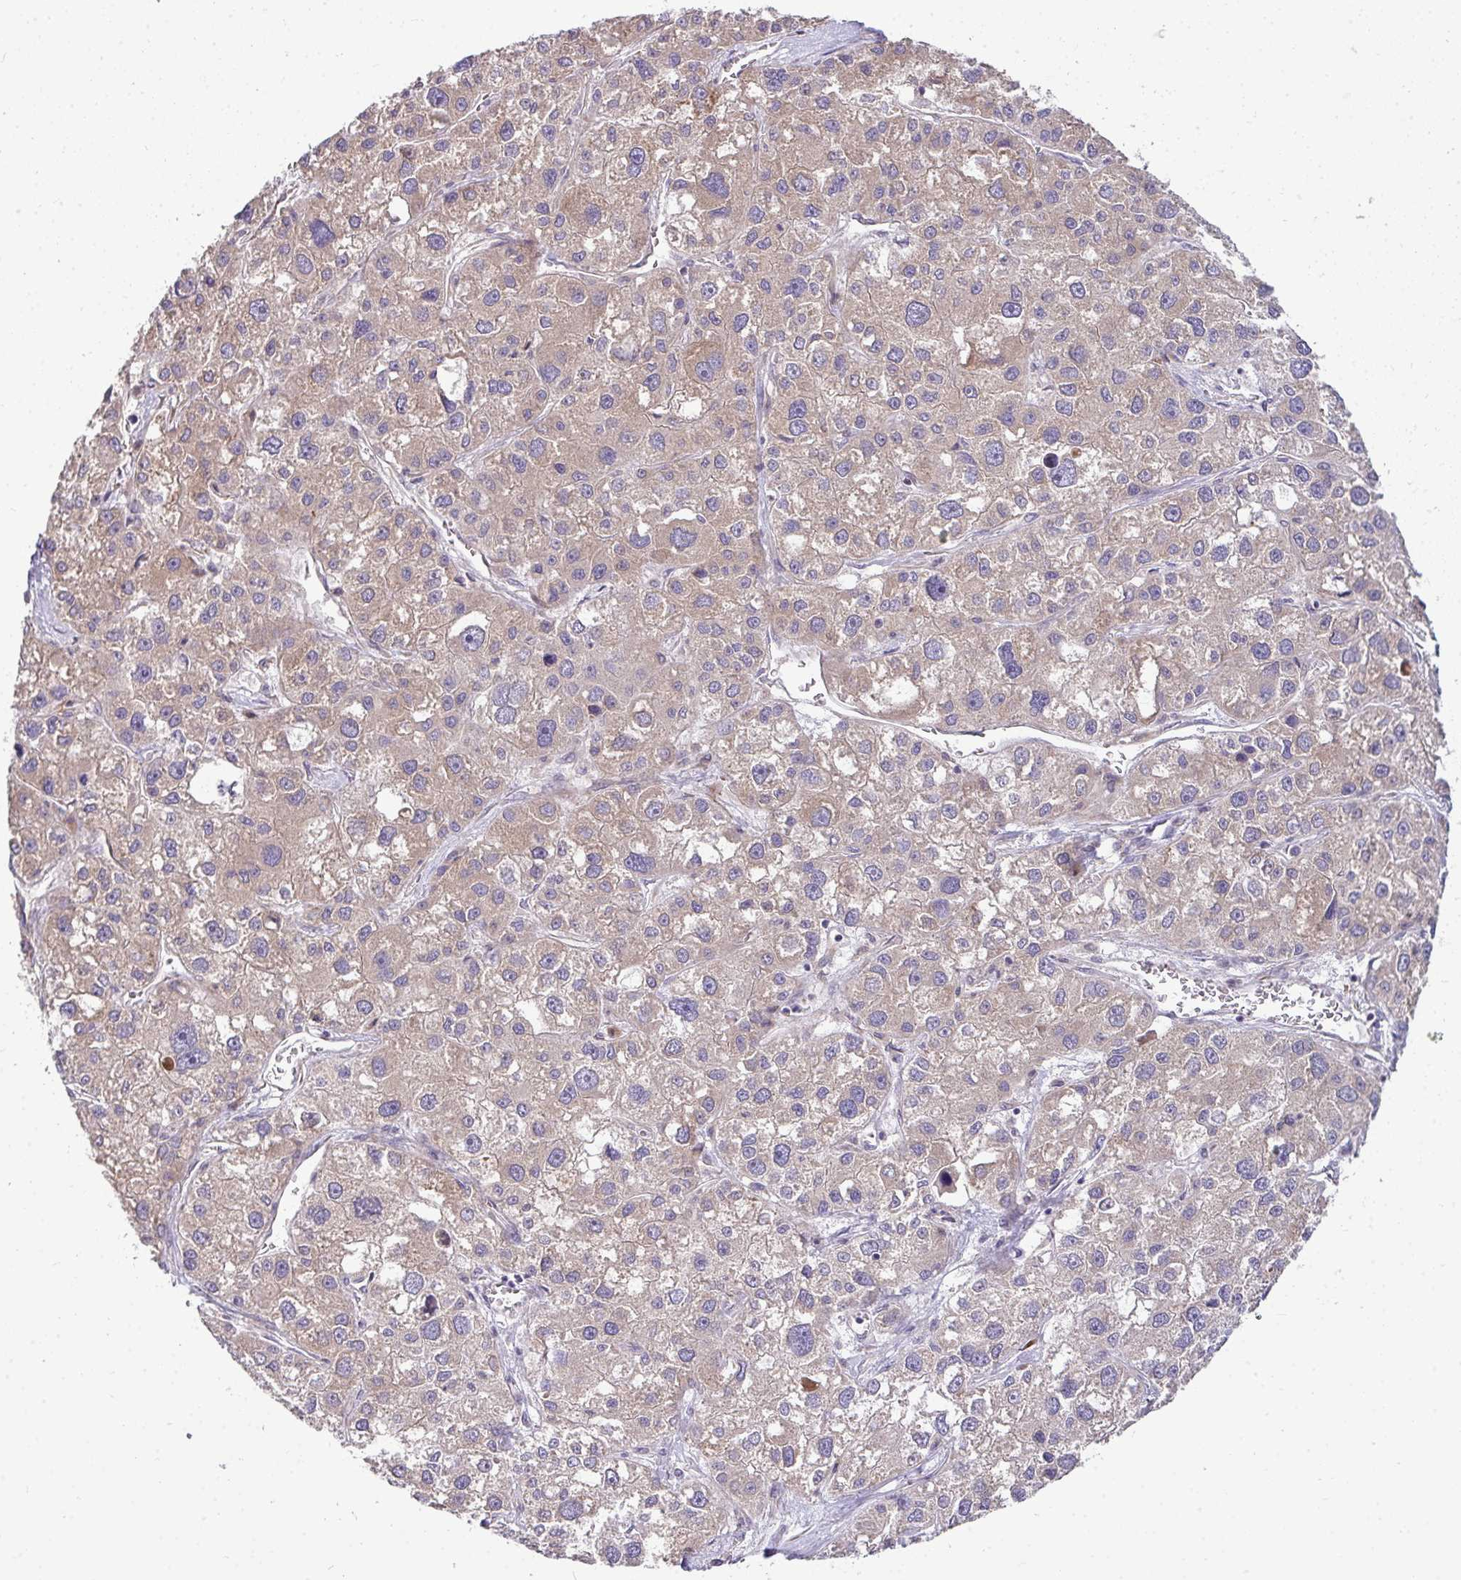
{"staining": {"intensity": "moderate", "quantity": "25%-75%", "location": "cytoplasmic/membranous"}, "tissue": "liver cancer", "cell_type": "Tumor cells", "image_type": "cancer", "snomed": [{"axis": "morphology", "description": "Carcinoma, Hepatocellular, NOS"}, {"axis": "topography", "description": "Liver"}], "caption": "Liver cancer stained with a protein marker exhibits moderate staining in tumor cells.", "gene": "SH2D1B", "patient": {"sex": "male", "age": 73}}